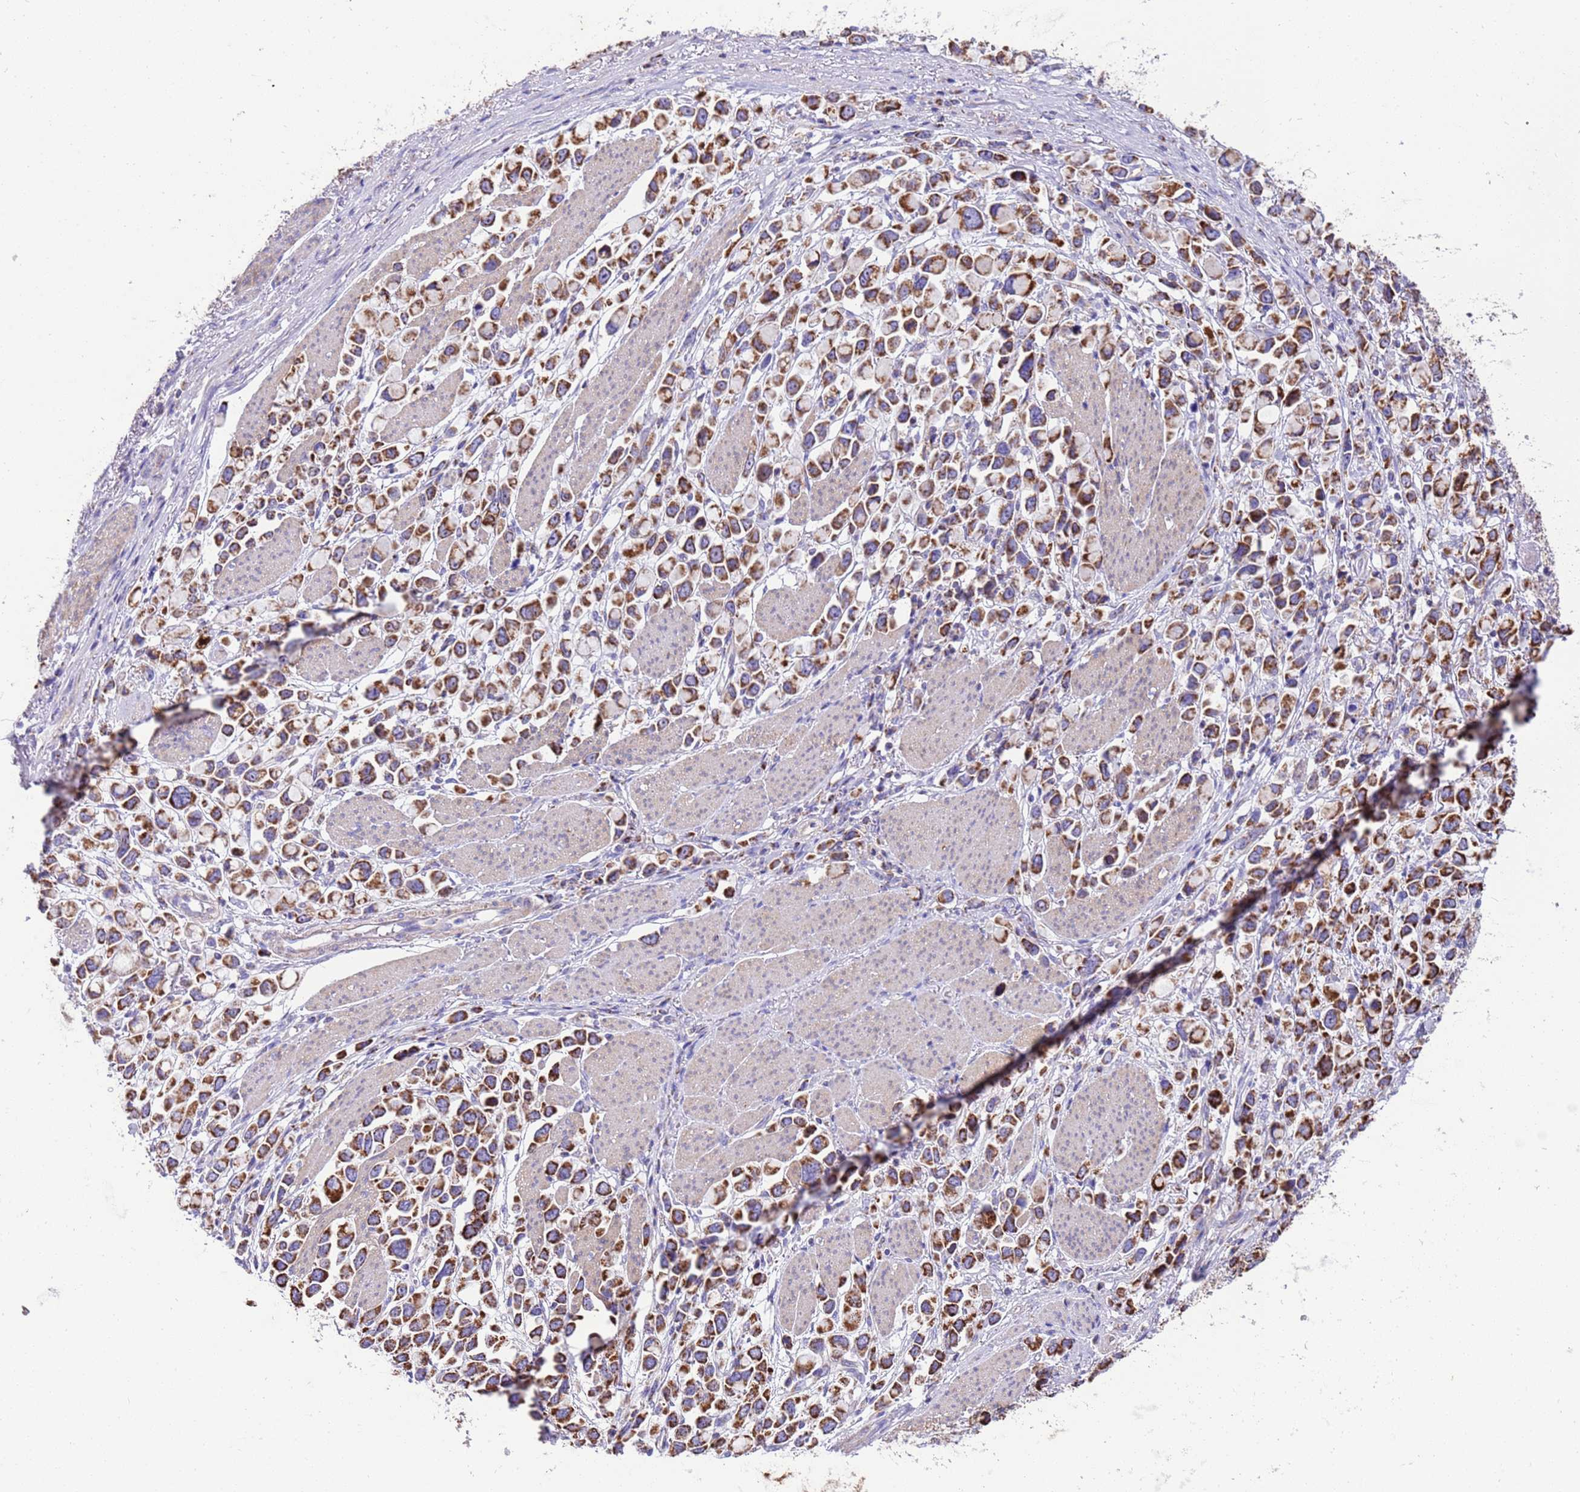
{"staining": {"intensity": "strong", "quantity": ">75%", "location": "cytoplasmic/membranous"}, "tissue": "stomach cancer", "cell_type": "Tumor cells", "image_type": "cancer", "snomed": [{"axis": "morphology", "description": "Adenocarcinoma, NOS"}, {"axis": "topography", "description": "Stomach"}], "caption": "There is high levels of strong cytoplasmic/membranous positivity in tumor cells of adenocarcinoma (stomach), as demonstrated by immunohistochemical staining (brown color).", "gene": "RNF165", "patient": {"sex": "female", "age": 81}}